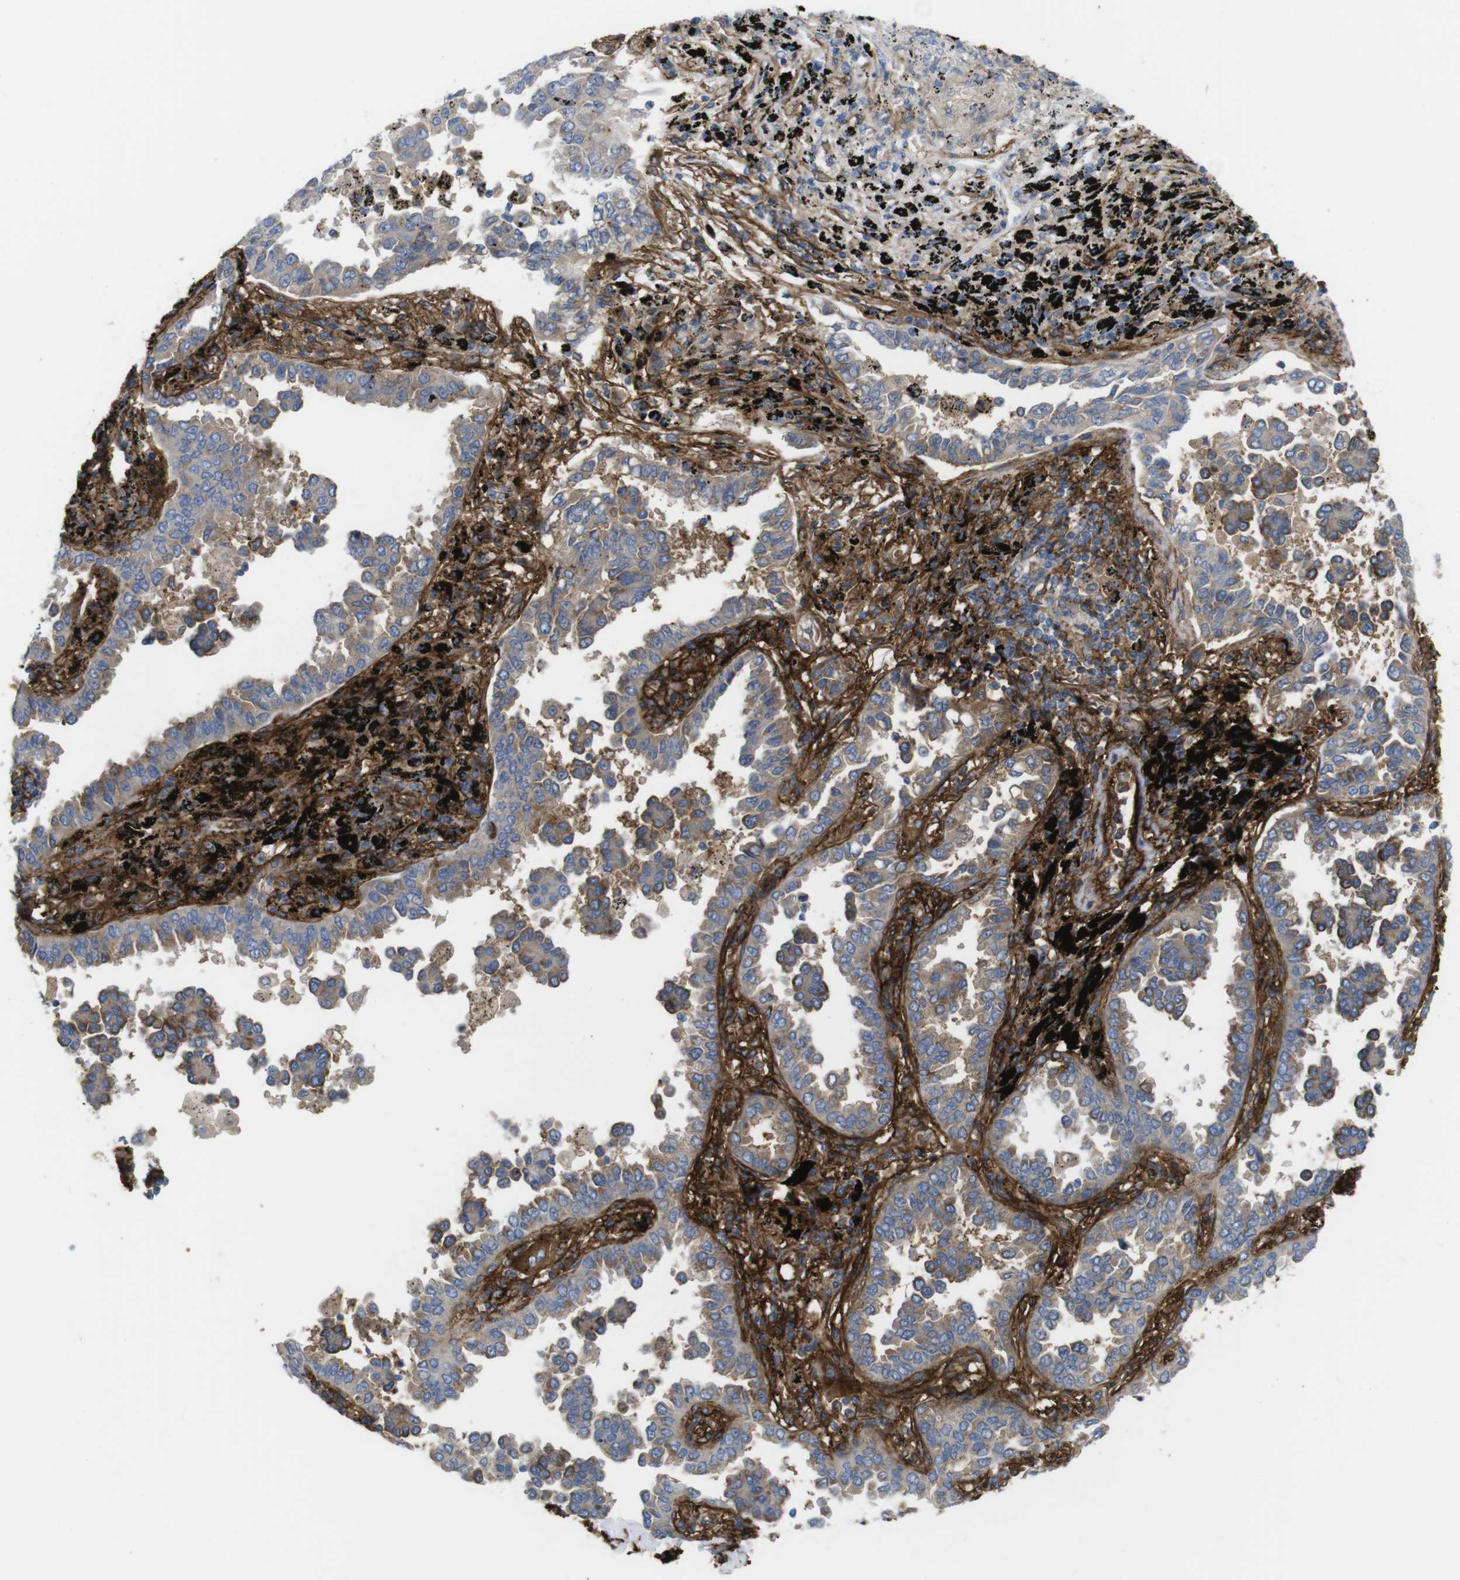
{"staining": {"intensity": "weak", "quantity": ">75%", "location": "cytoplasmic/membranous"}, "tissue": "lung cancer", "cell_type": "Tumor cells", "image_type": "cancer", "snomed": [{"axis": "morphology", "description": "Normal tissue, NOS"}, {"axis": "morphology", "description": "Adenocarcinoma, NOS"}, {"axis": "topography", "description": "Lung"}], "caption": "Lung cancer stained with DAB IHC displays low levels of weak cytoplasmic/membranous positivity in about >75% of tumor cells.", "gene": "CYBRD1", "patient": {"sex": "male", "age": 59}}